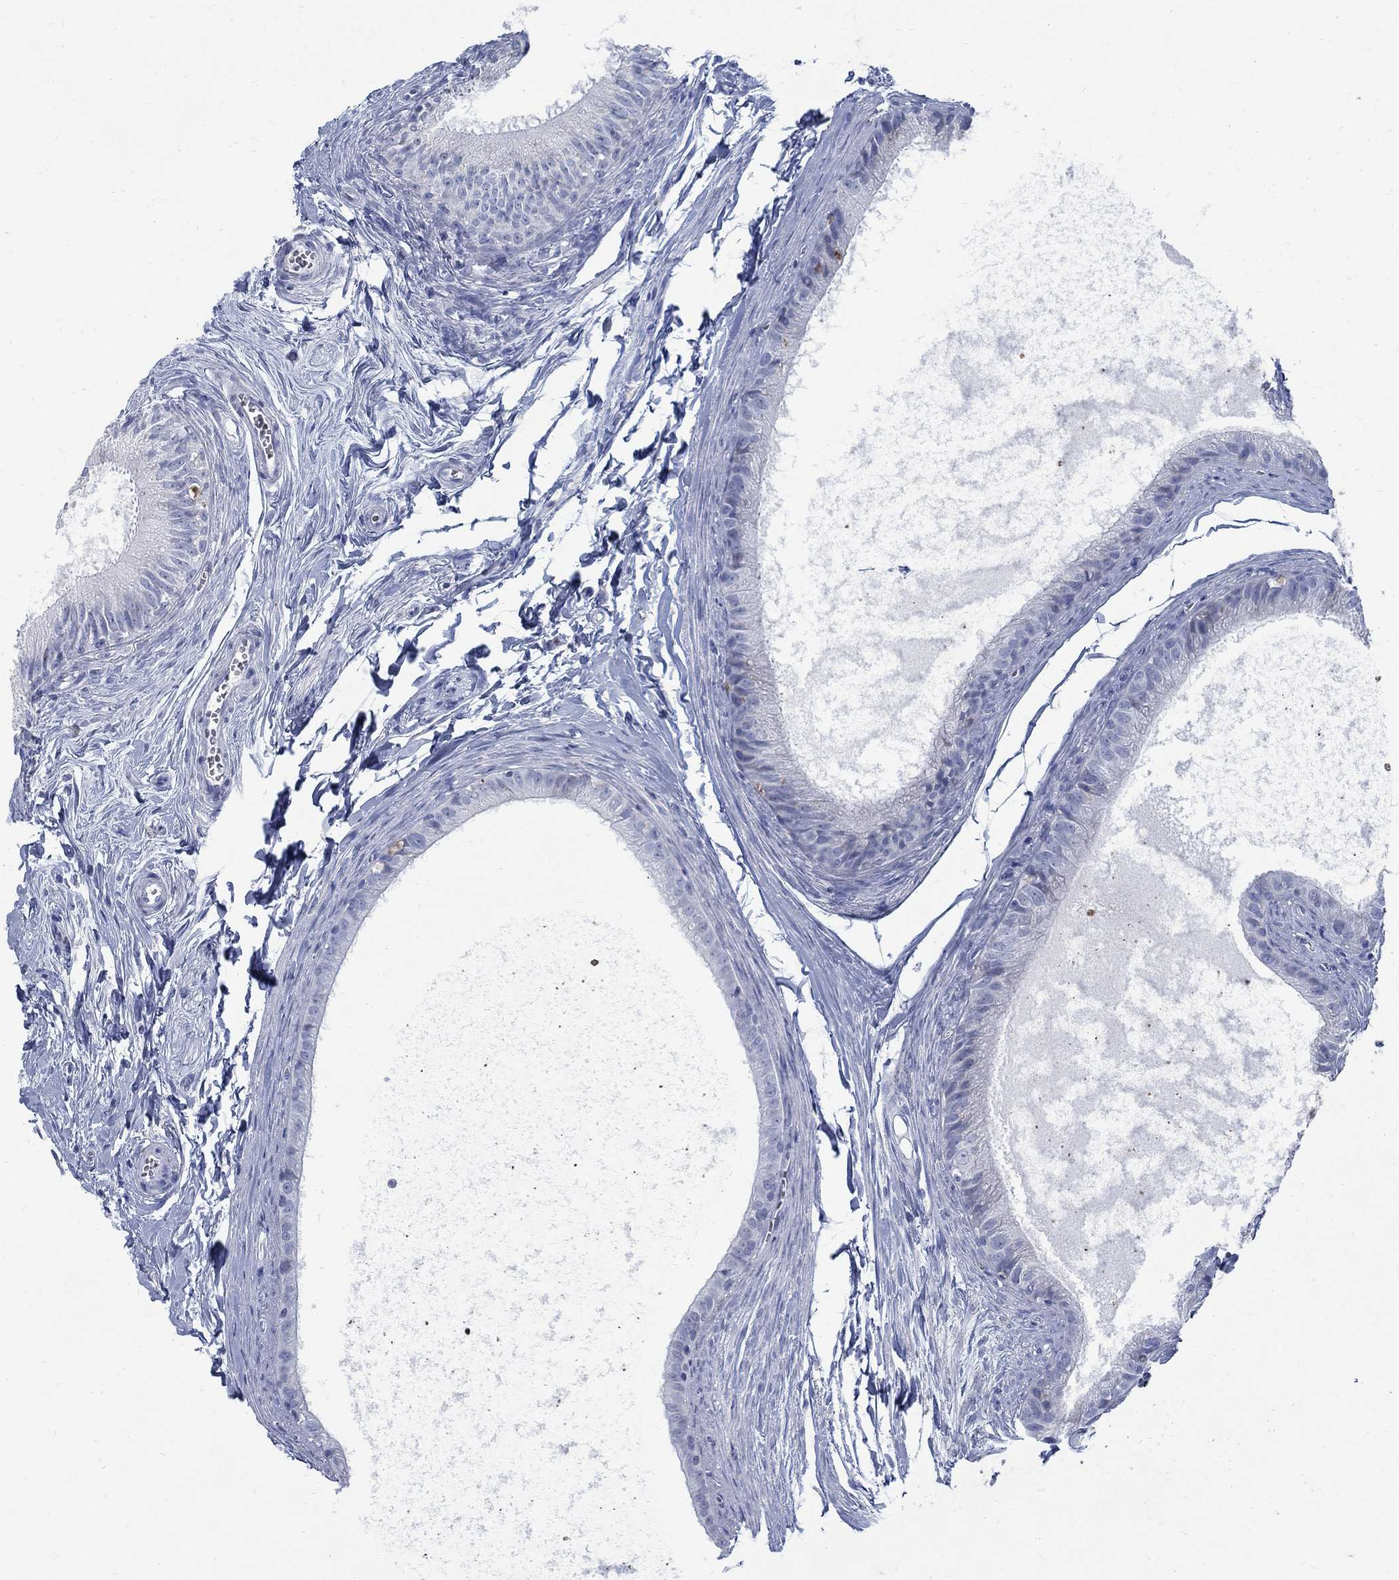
{"staining": {"intensity": "negative", "quantity": "none", "location": "none"}, "tissue": "epididymis", "cell_type": "Glandular cells", "image_type": "normal", "snomed": [{"axis": "morphology", "description": "Normal tissue, NOS"}, {"axis": "topography", "description": "Epididymis"}], "caption": "Human epididymis stained for a protein using immunohistochemistry demonstrates no staining in glandular cells.", "gene": "RFTN2", "patient": {"sex": "male", "age": 51}}